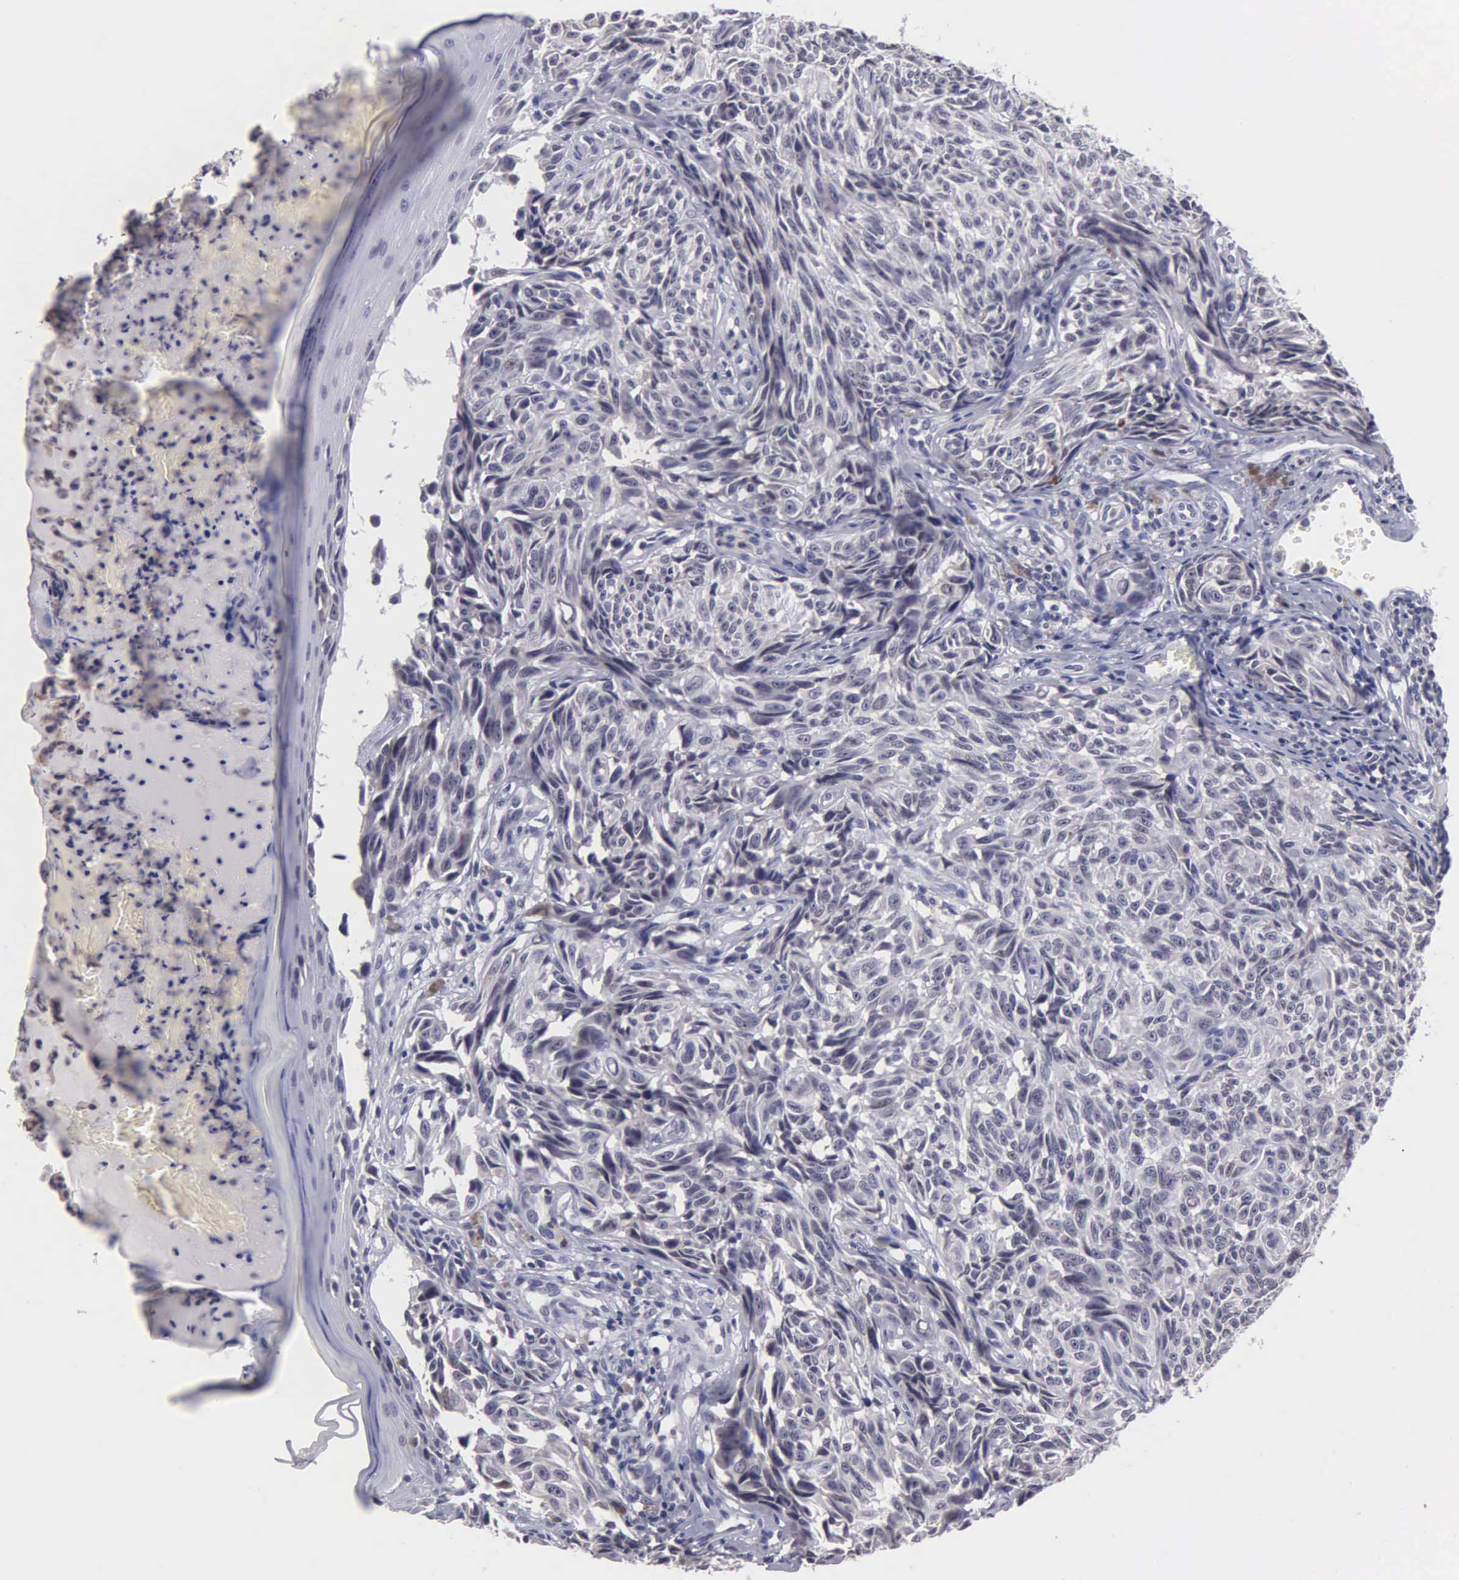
{"staining": {"intensity": "negative", "quantity": "none", "location": "none"}, "tissue": "melanoma", "cell_type": "Tumor cells", "image_type": "cancer", "snomed": [{"axis": "morphology", "description": "Malignant melanoma, NOS"}, {"axis": "topography", "description": "Skin"}], "caption": "IHC of human malignant melanoma displays no staining in tumor cells.", "gene": "BRD1", "patient": {"sex": "male", "age": 67}}